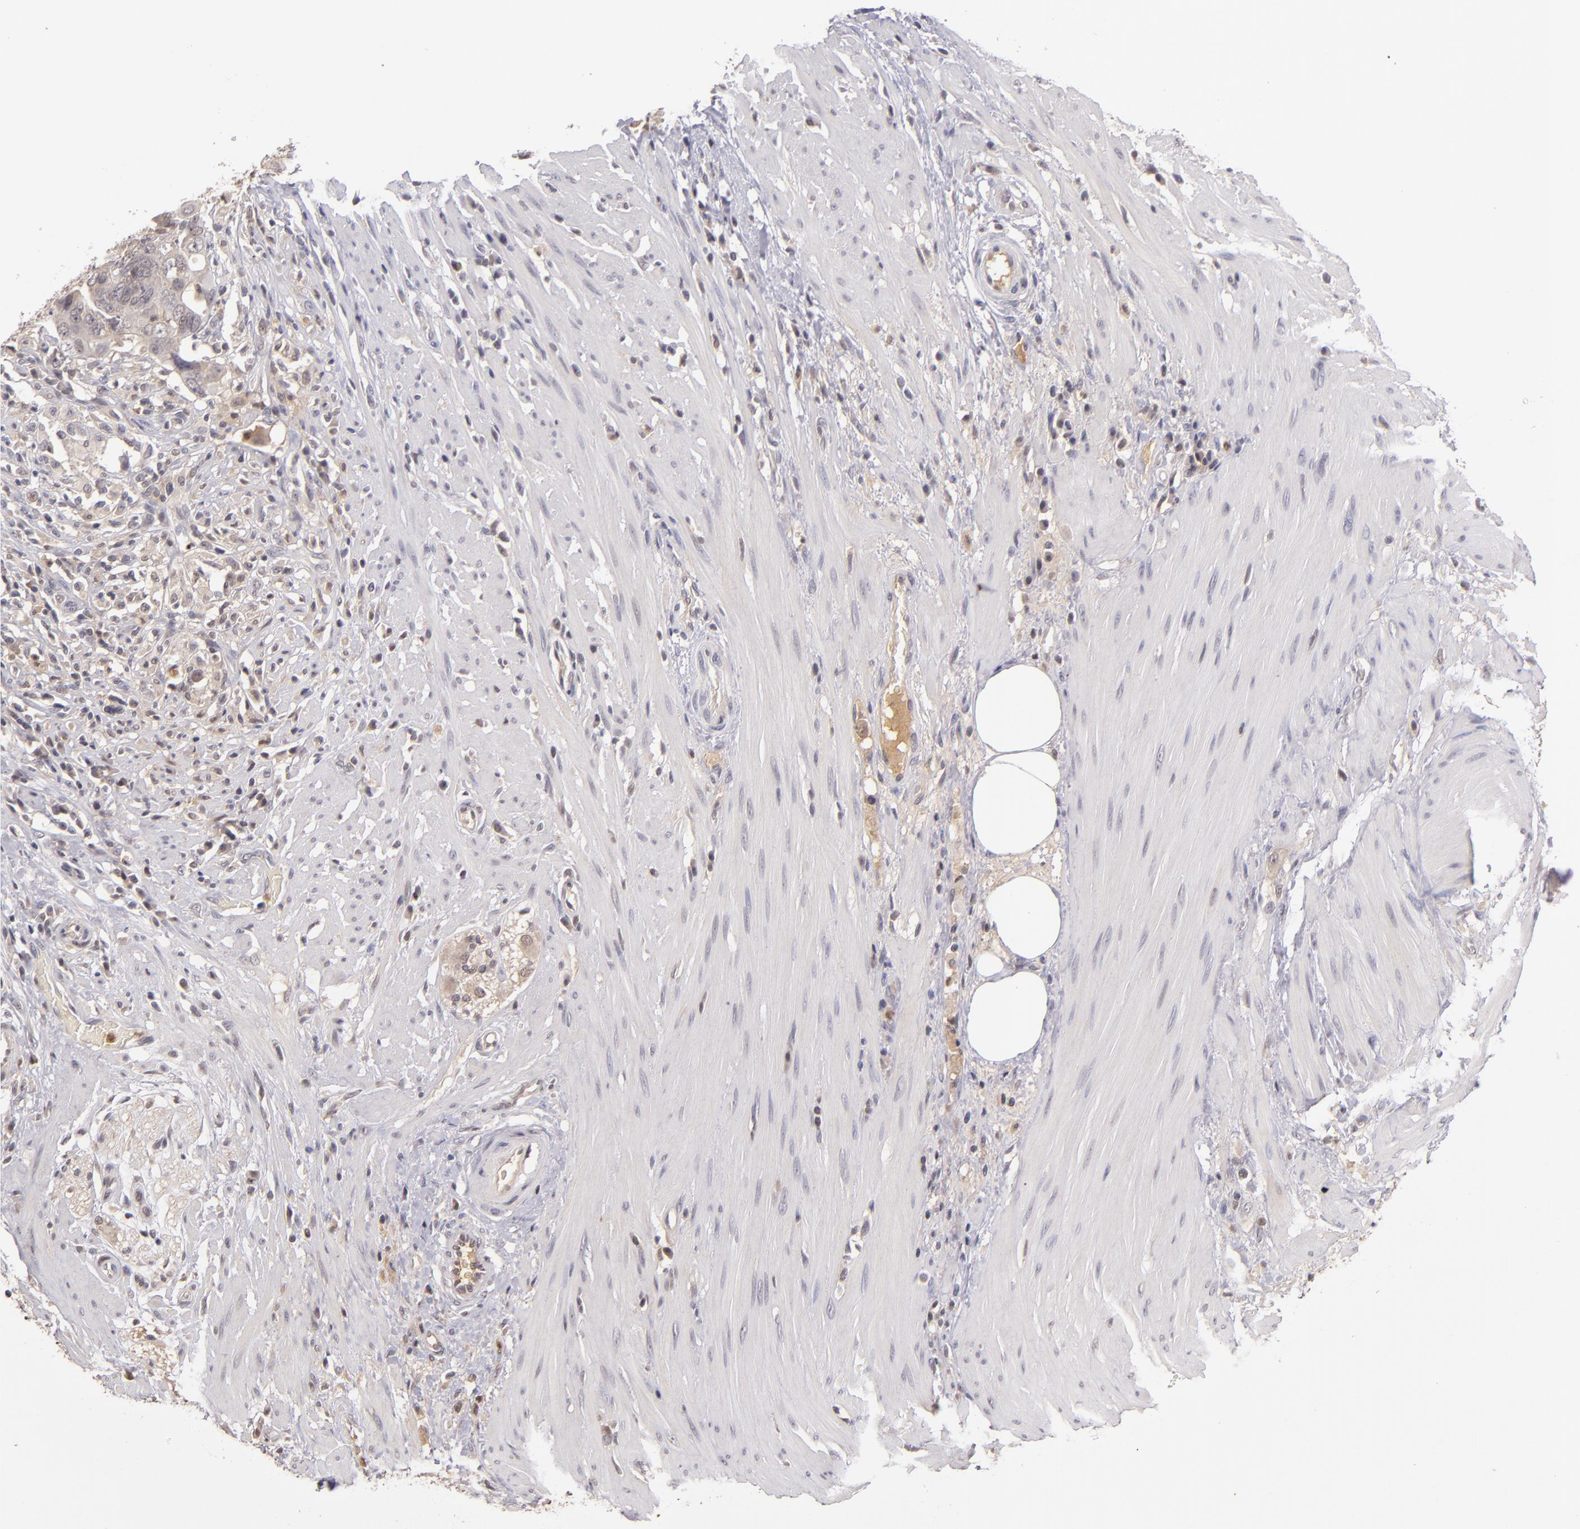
{"staining": {"intensity": "weak", "quantity": ">75%", "location": "cytoplasmic/membranous"}, "tissue": "colorectal cancer", "cell_type": "Tumor cells", "image_type": "cancer", "snomed": [{"axis": "morphology", "description": "Adenocarcinoma, NOS"}, {"axis": "topography", "description": "Rectum"}], "caption": "Human colorectal adenocarcinoma stained with a protein marker exhibits weak staining in tumor cells.", "gene": "LRG1", "patient": {"sex": "male", "age": 53}}